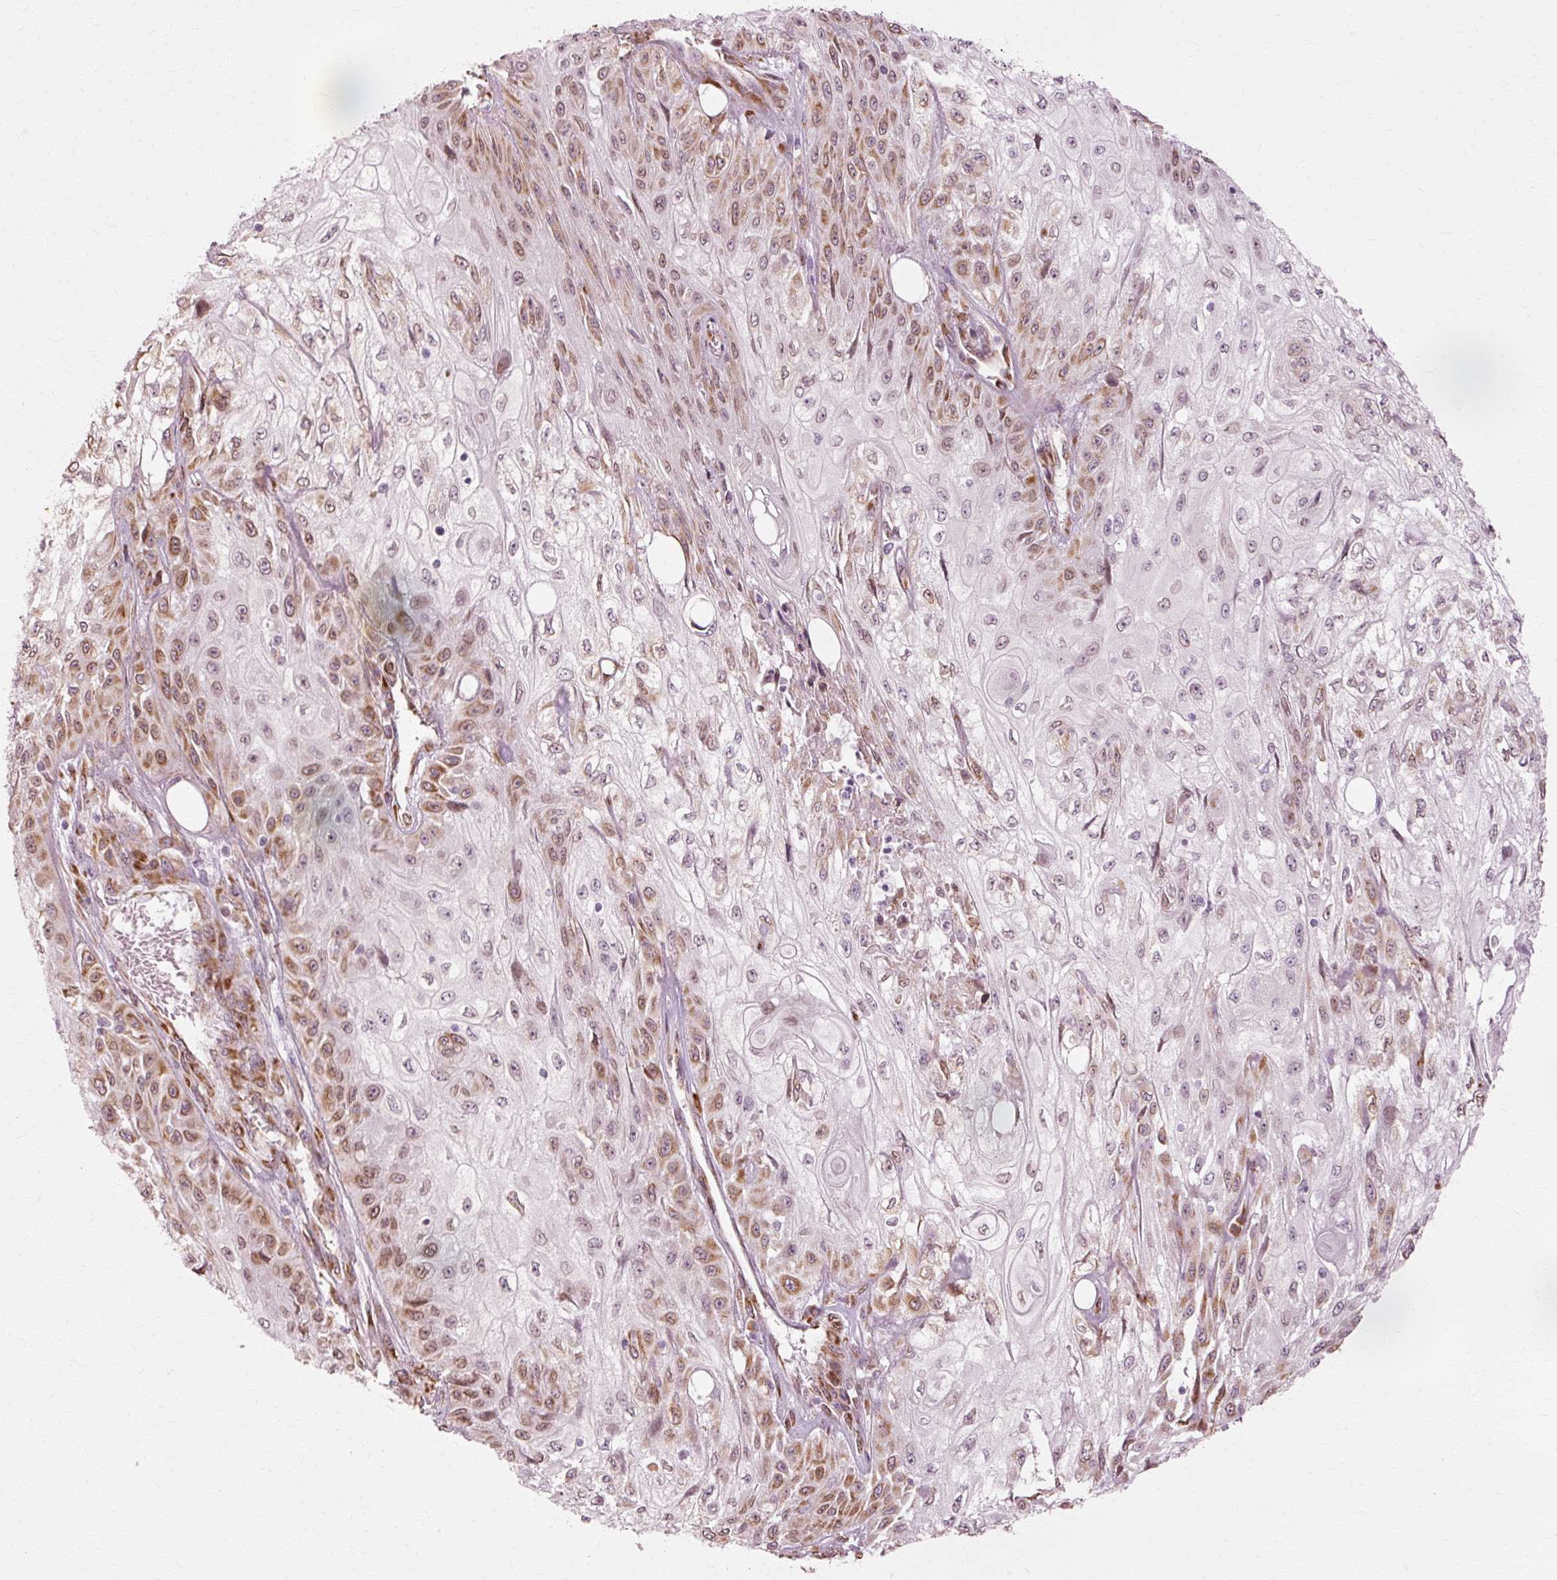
{"staining": {"intensity": "moderate", "quantity": "25%-75%", "location": "cytoplasmic/membranous,nuclear"}, "tissue": "skin cancer", "cell_type": "Tumor cells", "image_type": "cancer", "snomed": [{"axis": "morphology", "description": "Squamous cell carcinoma, NOS"}, {"axis": "morphology", "description": "Squamous cell carcinoma, metastatic, NOS"}, {"axis": "topography", "description": "Skin"}, {"axis": "topography", "description": "Lymph node"}], "caption": "IHC (DAB (3,3'-diaminobenzidine)) staining of human skin metastatic squamous cell carcinoma reveals moderate cytoplasmic/membranous and nuclear protein expression in approximately 25%-75% of tumor cells.", "gene": "RGPD5", "patient": {"sex": "male", "age": 75}}